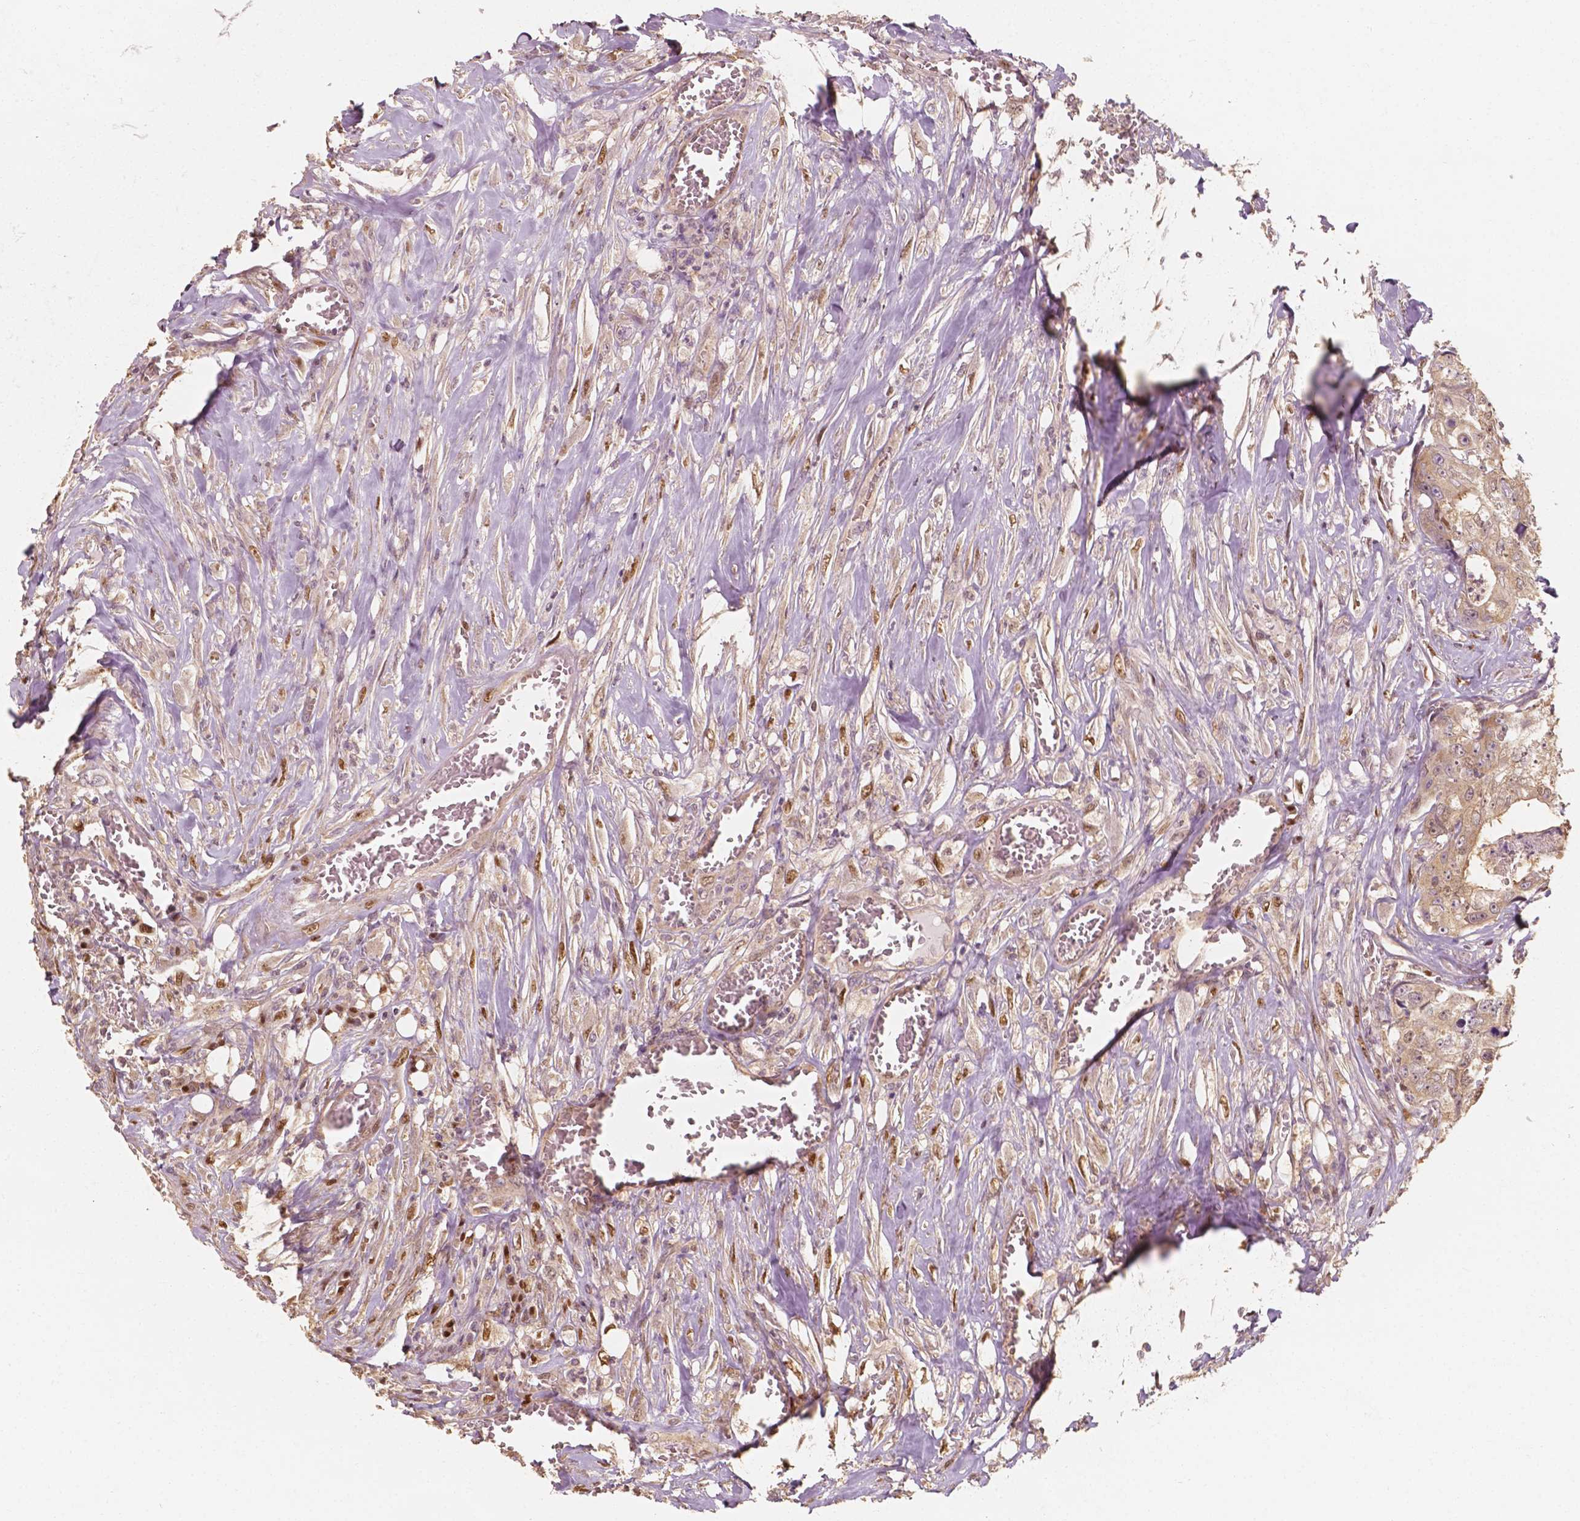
{"staining": {"intensity": "weak", "quantity": ">75%", "location": "cytoplasmic/membranous,nuclear"}, "tissue": "colorectal cancer", "cell_type": "Tumor cells", "image_type": "cancer", "snomed": [{"axis": "morphology", "description": "Adenocarcinoma, NOS"}, {"axis": "topography", "description": "Rectum"}], "caption": "Human colorectal cancer stained with a brown dye exhibits weak cytoplasmic/membranous and nuclear positive expression in approximately >75% of tumor cells.", "gene": "TBC1D17", "patient": {"sex": "female", "age": 62}}